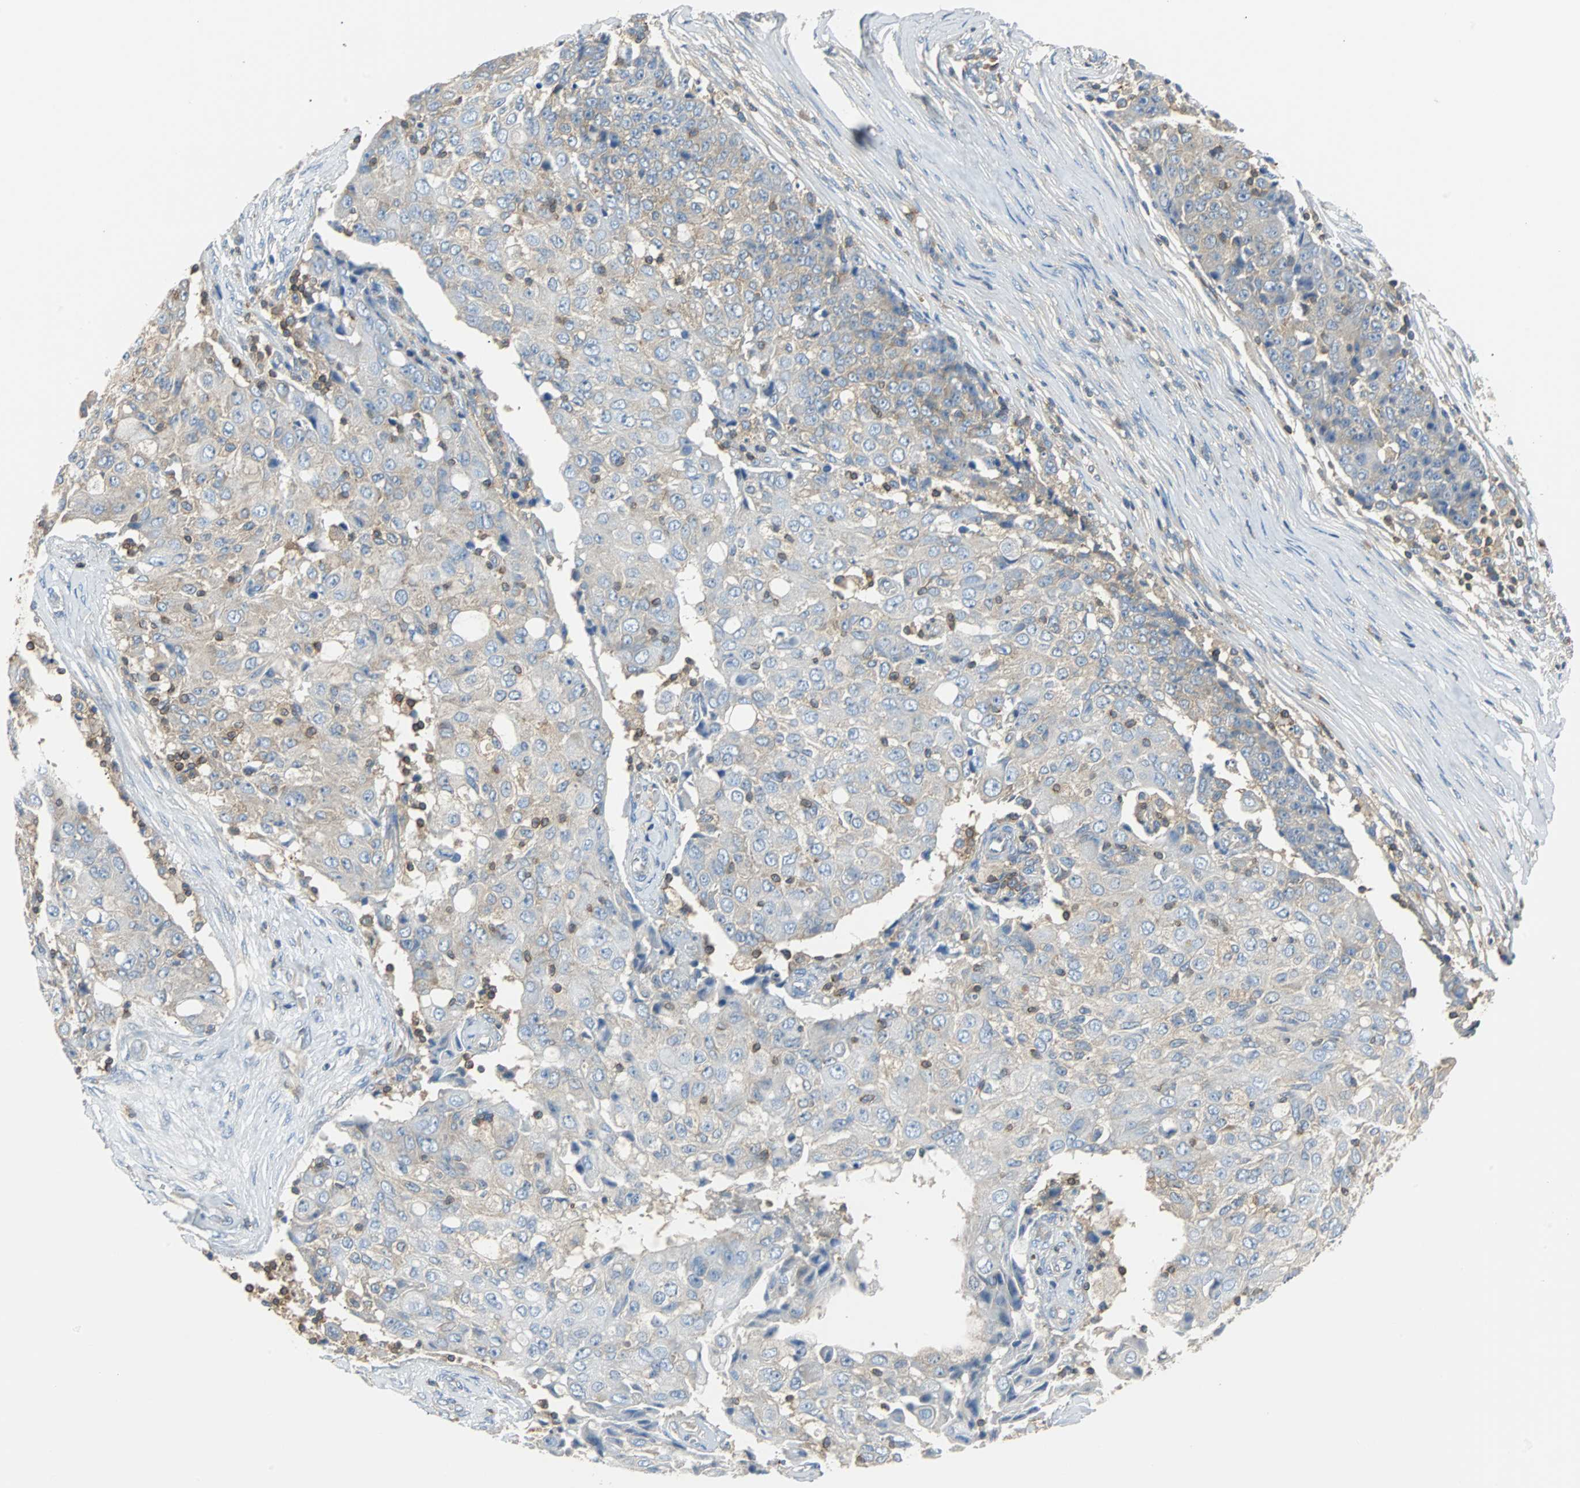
{"staining": {"intensity": "negative", "quantity": "none", "location": "none"}, "tissue": "ovarian cancer", "cell_type": "Tumor cells", "image_type": "cancer", "snomed": [{"axis": "morphology", "description": "Carcinoma, endometroid"}, {"axis": "topography", "description": "Ovary"}], "caption": "Tumor cells are negative for protein expression in human ovarian endometroid carcinoma. Nuclei are stained in blue.", "gene": "TSC22D4", "patient": {"sex": "female", "age": 42}}